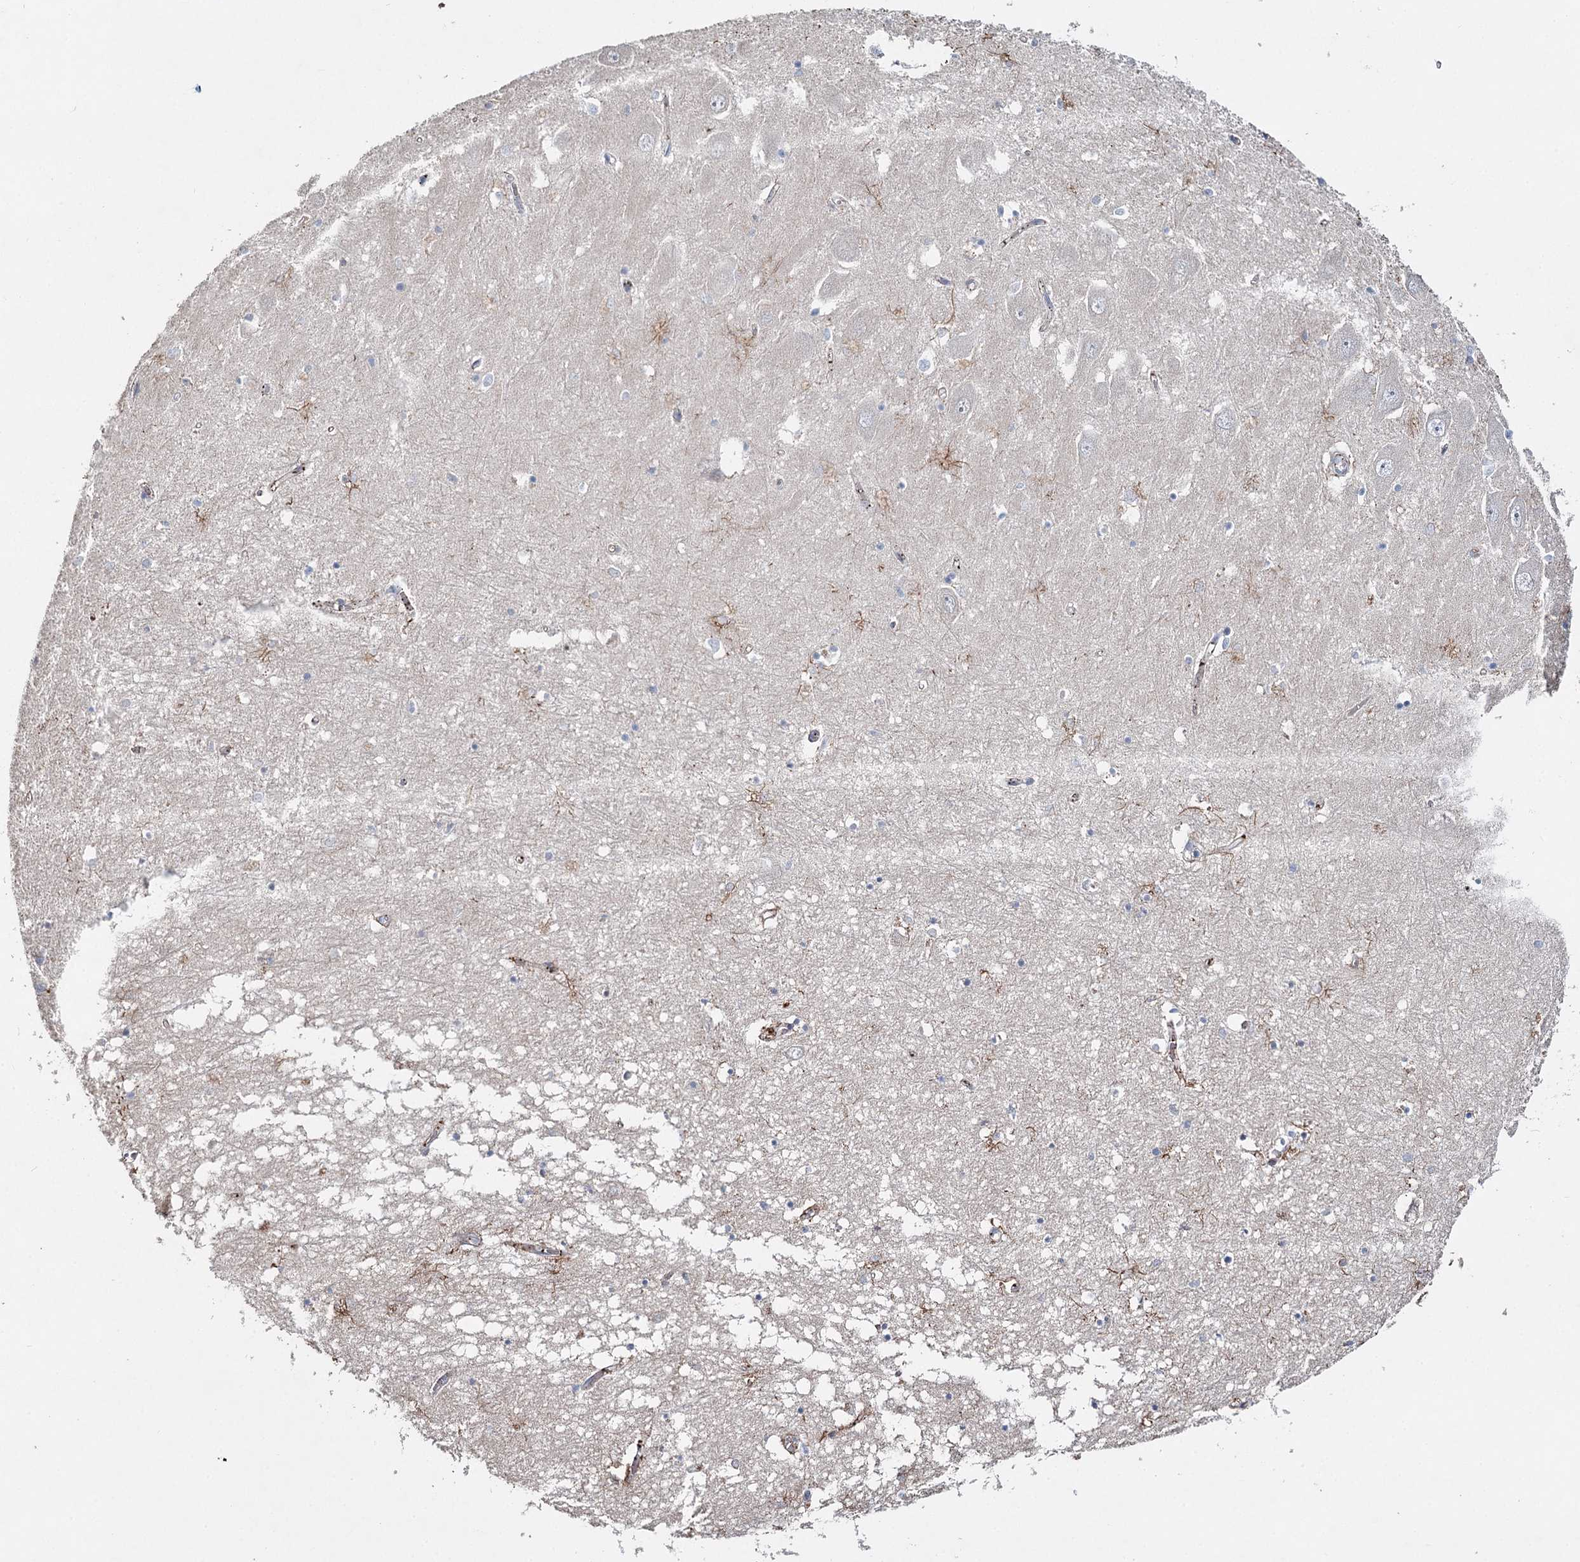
{"staining": {"intensity": "negative", "quantity": "none", "location": "none"}, "tissue": "hippocampus", "cell_type": "Glial cells", "image_type": "normal", "snomed": [{"axis": "morphology", "description": "Normal tissue, NOS"}, {"axis": "topography", "description": "Hippocampus"}], "caption": "DAB immunohistochemical staining of benign hippocampus demonstrates no significant expression in glial cells.", "gene": "ALKBH8", "patient": {"sex": "male", "age": 70}}